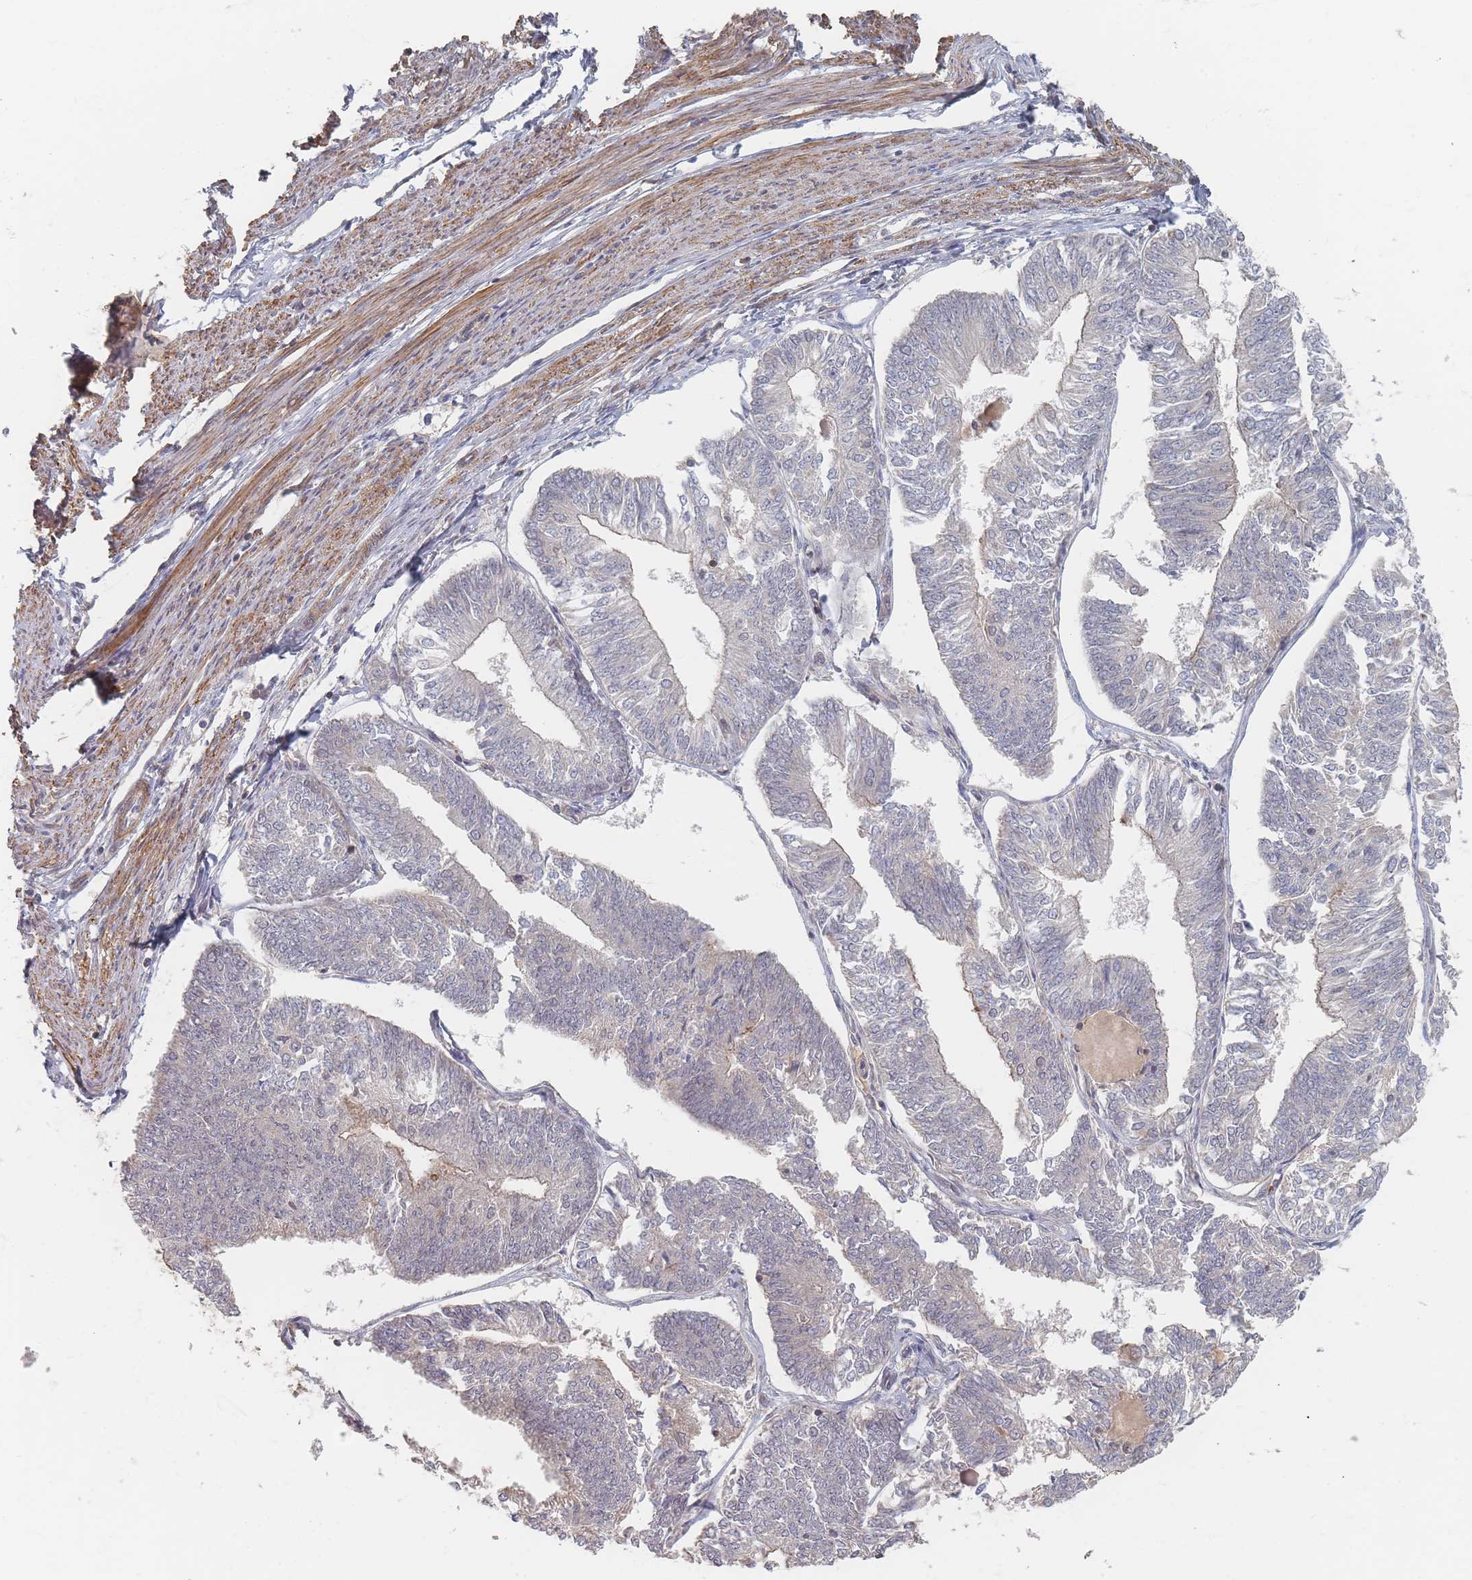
{"staining": {"intensity": "negative", "quantity": "none", "location": "none"}, "tissue": "endometrial cancer", "cell_type": "Tumor cells", "image_type": "cancer", "snomed": [{"axis": "morphology", "description": "Adenocarcinoma, NOS"}, {"axis": "topography", "description": "Endometrium"}], "caption": "Immunohistochemical staining of adenocarcinoma (endometrial) shows no significant staining in tumor cells.", "gene": "GLE1", "patient": {"sex": "female", "age": 58}}